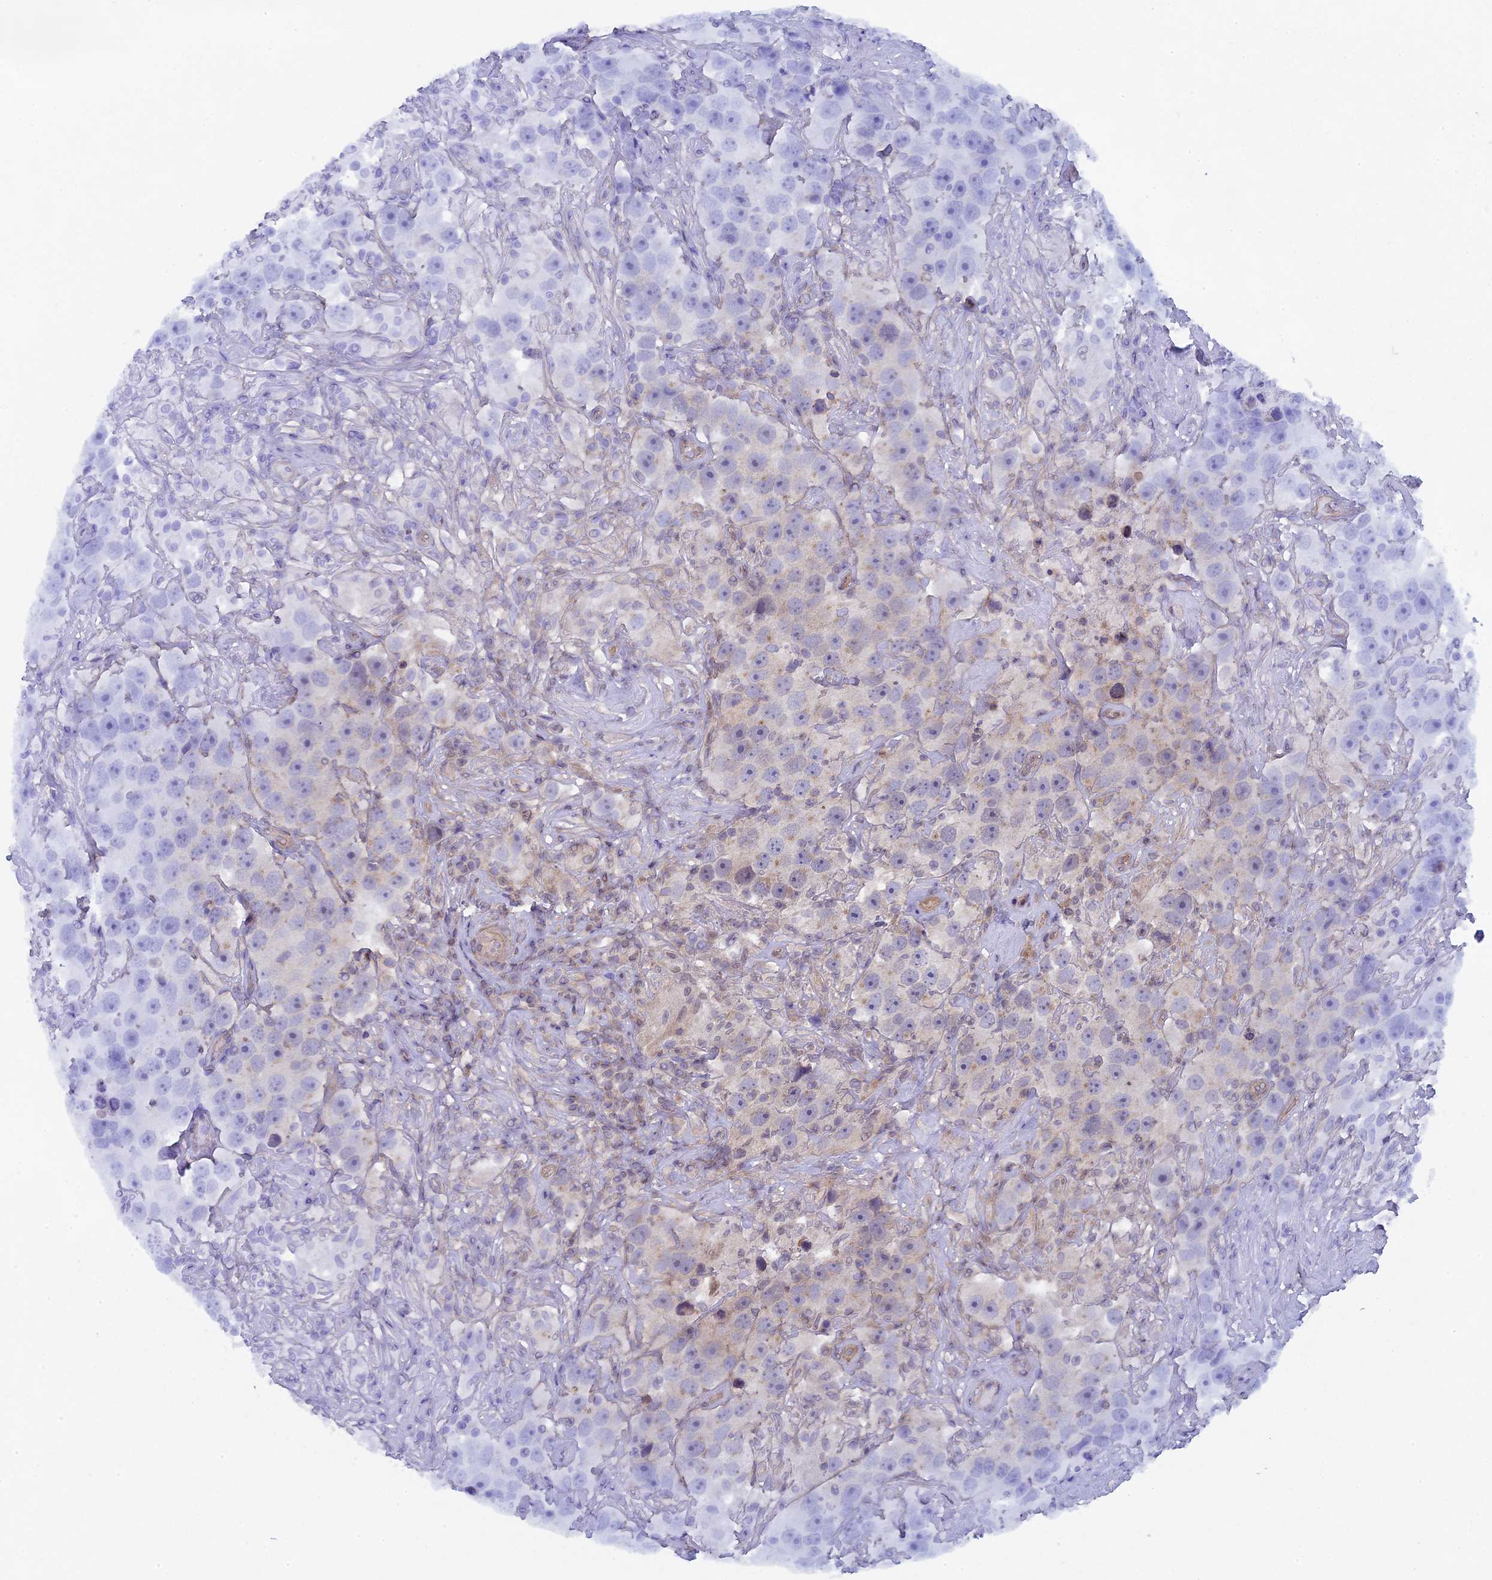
{"staining": {"intensity": "weak", "quantity": "<25%", "location": "cytoplasmic/membranous"}, "tissue": "testis cancer", "cell_type": "Tumor cells", "image_type": "cancer", "snomed": [{"axis": "morphology", "description": "Seminoma, NOS"}, {"axis": "topography", "description": "Testis"}], "caption": "Immunohistochemistry of human testis seminoma reveals no positivity in tumor cells.", "gene": "DIXDC1", "patient": {"sex": "male", "age": 49}}